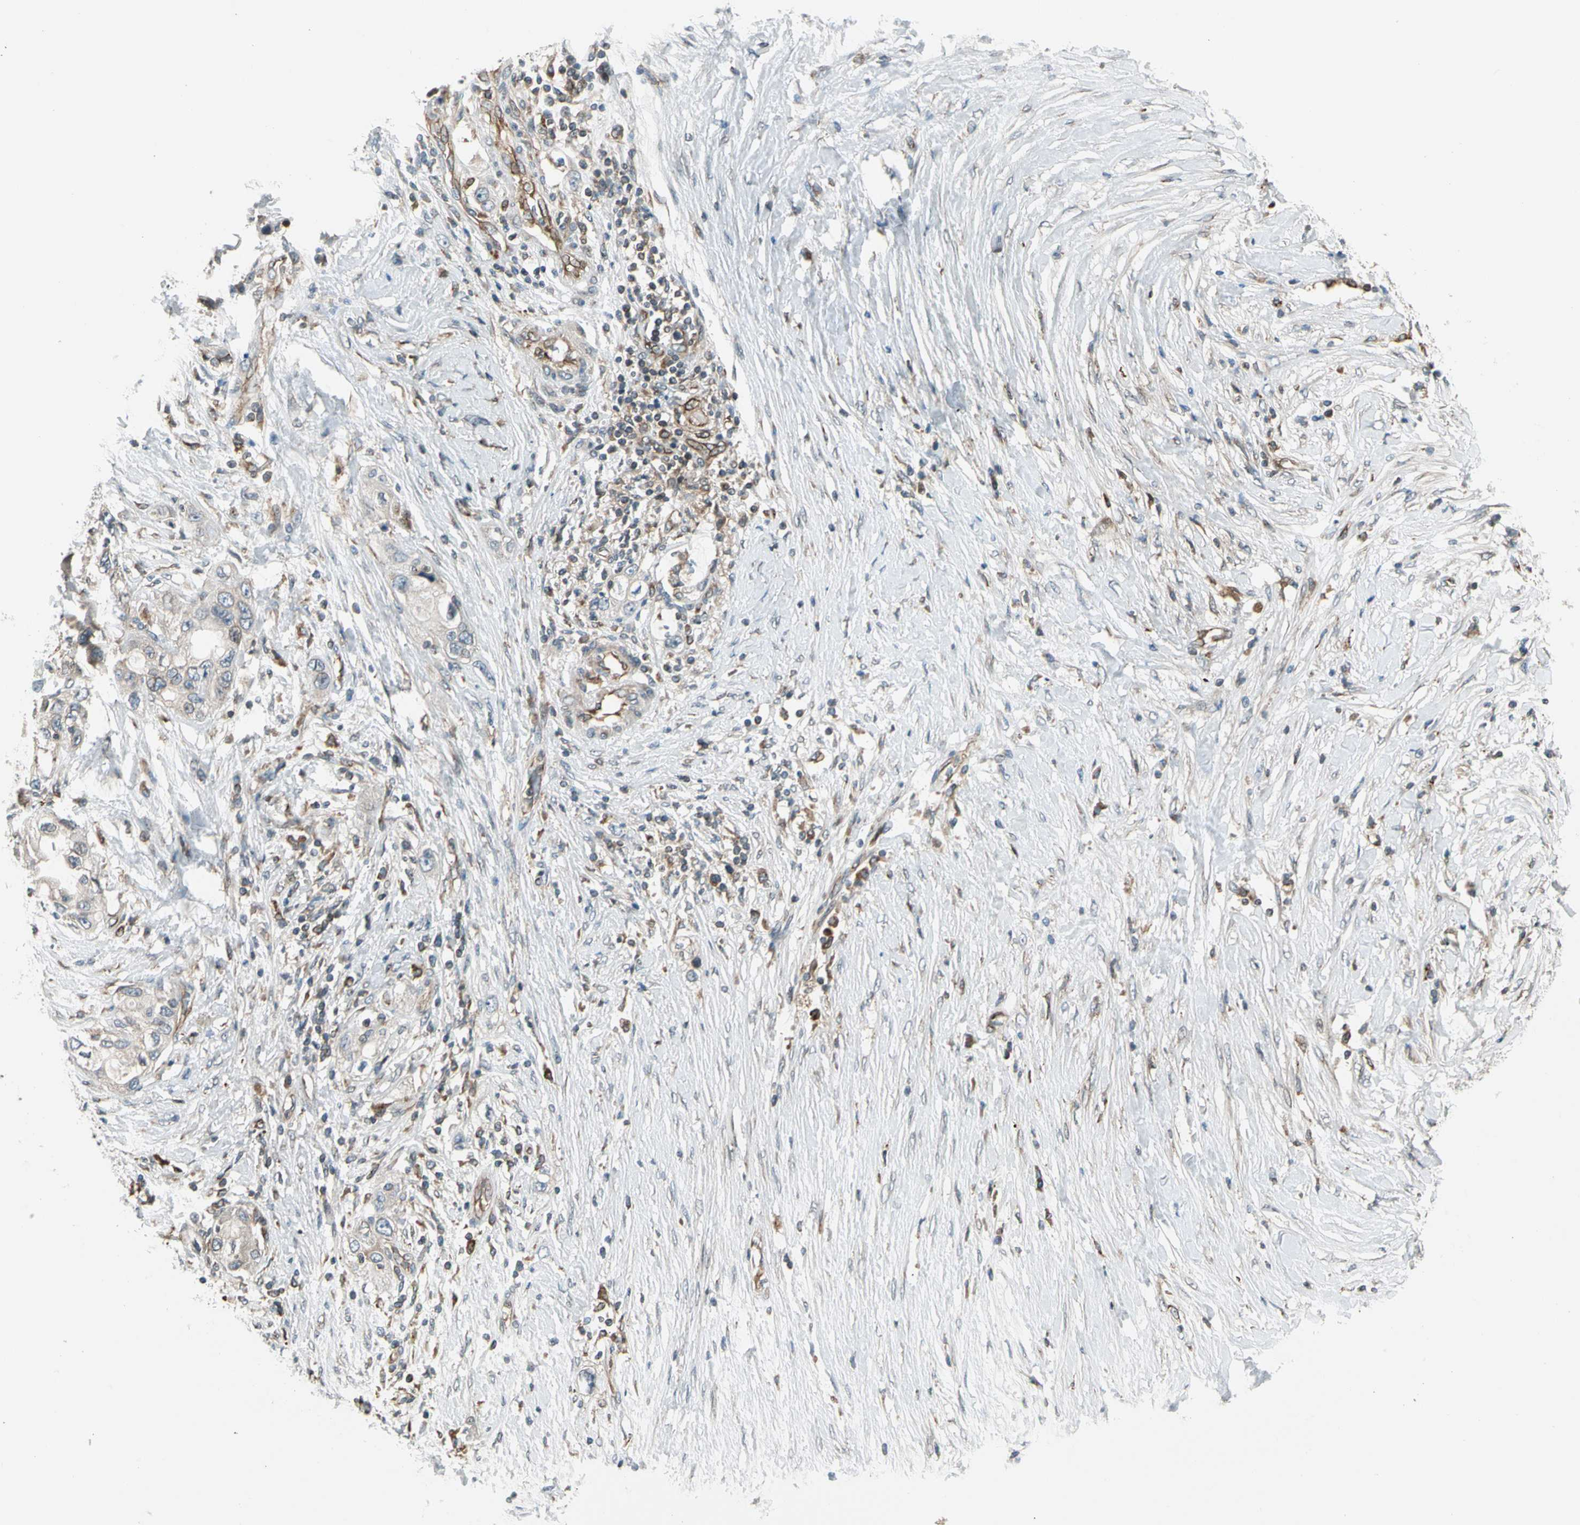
{"staining": {"intensity": "negative", "quantity": "none", "location": "none"}, "tissue": "pancreatic cancer", "cell_type": "Tumor cells", "image_type": "cancer", "snomed": [{"axis": "morphology", "description": "Adenocarcinoma, NOS"}, {"axis": "topography", "description": "Pancreas"}], "caption": "A high-resolution histopathology image shows immunohistochemistry staining of pancreatic adenocarcinoma, which demonstrates no significant staining in tumor cells.", "gene": "TRIO", "patient": {"sex": "female", "age": 70}}